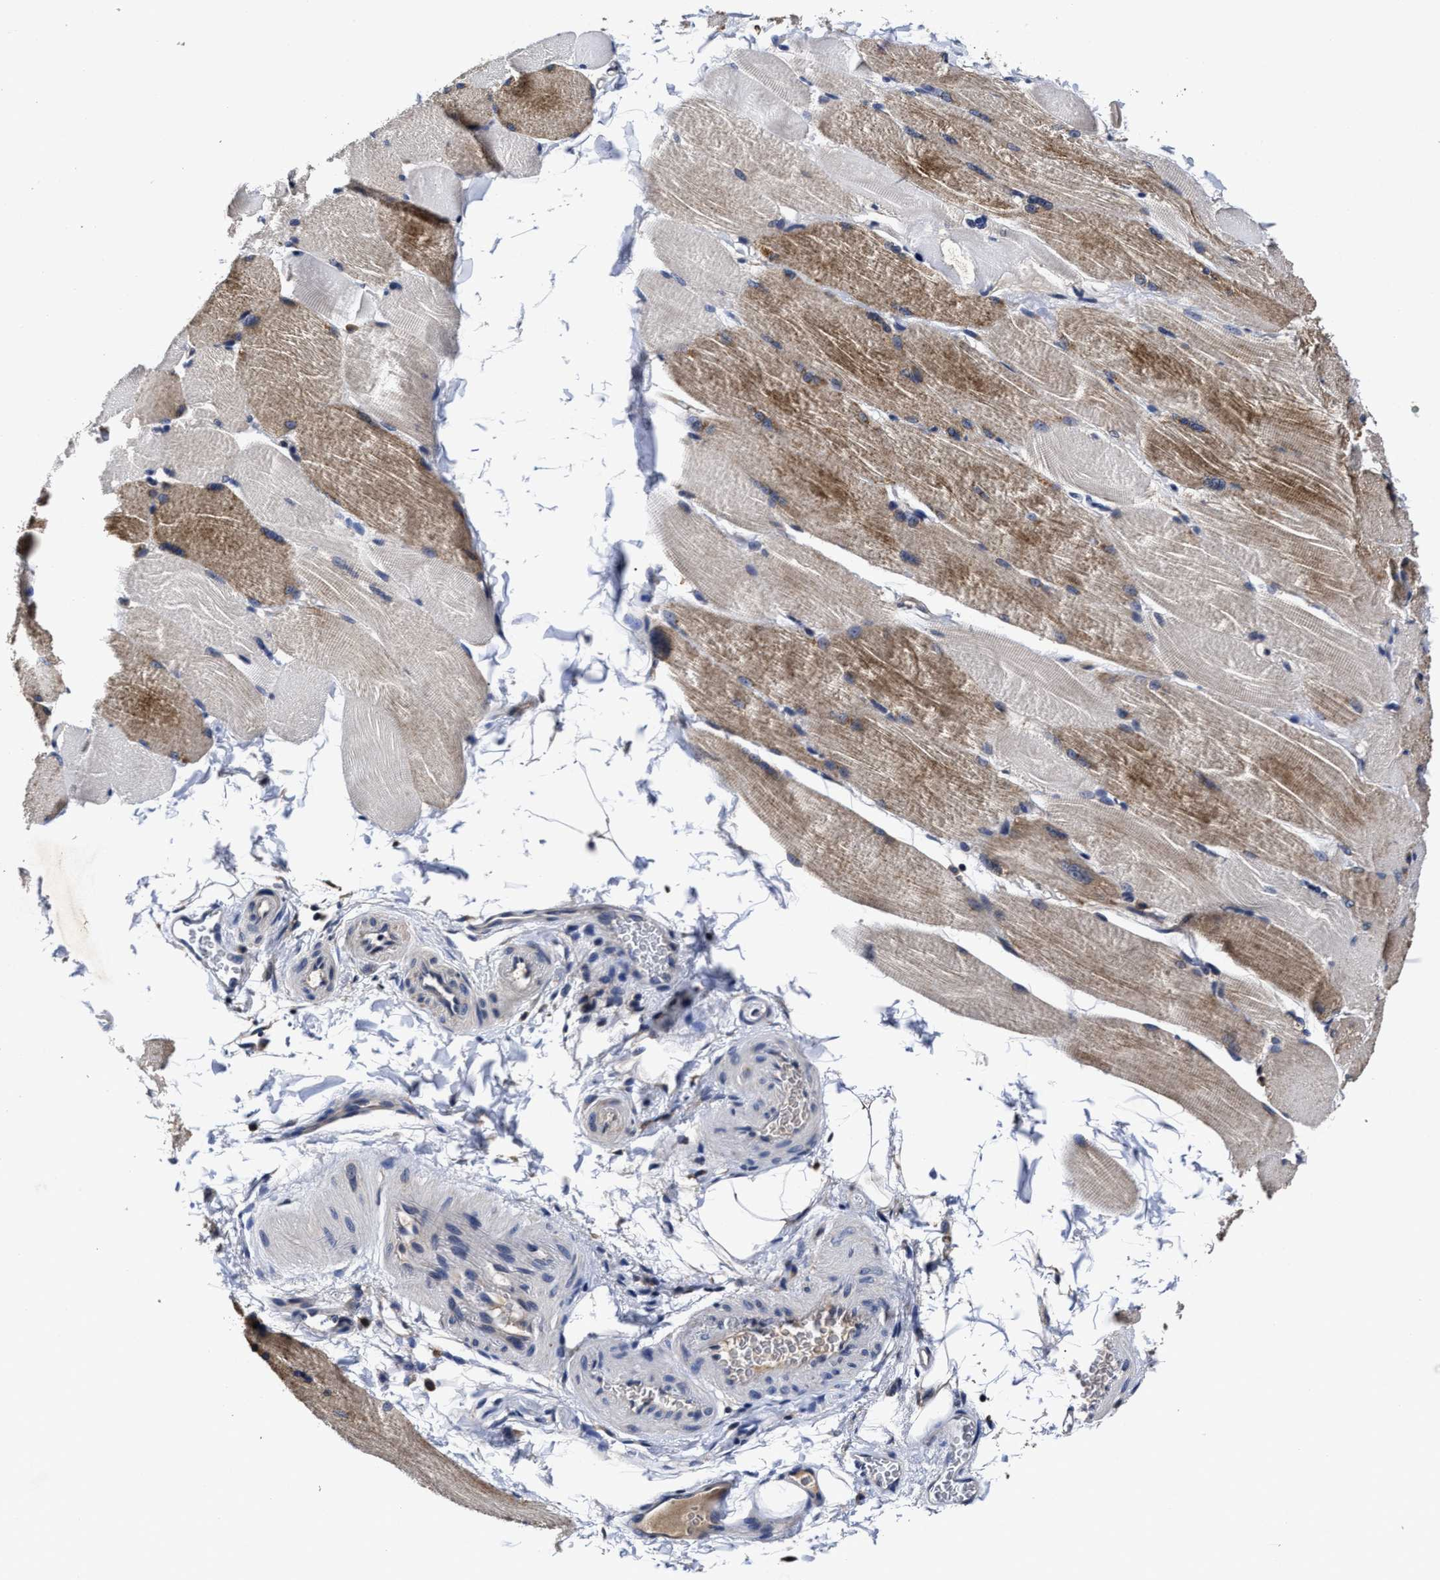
{"staining": {"intensity": "moderate", "quantity": "<25%", "location": "cytoplasmic/membranous"}, "tissue": "skeletal muscle", "cell_type": "Myocytes", "image_type": "normal", "snomed": [{"axis": "morphology", "description": "Normal tissue, NOS"}, {"axis": "topography", "description": "Skin"}, {"axis": "topography", "description": "Skeletal muscle"}], "caption": "DAB (3,3'-diaminobenzidine) immunohistochemical staining of normal human skeletal muscle displays moderate cytoplasmic/membranous protein positivity in about <25% of myocytes. The protein is shown in brown color, while the nuclei are stained blue.", "gene": "SOCS5", "patient": {"sex": "male", "age": 83}}